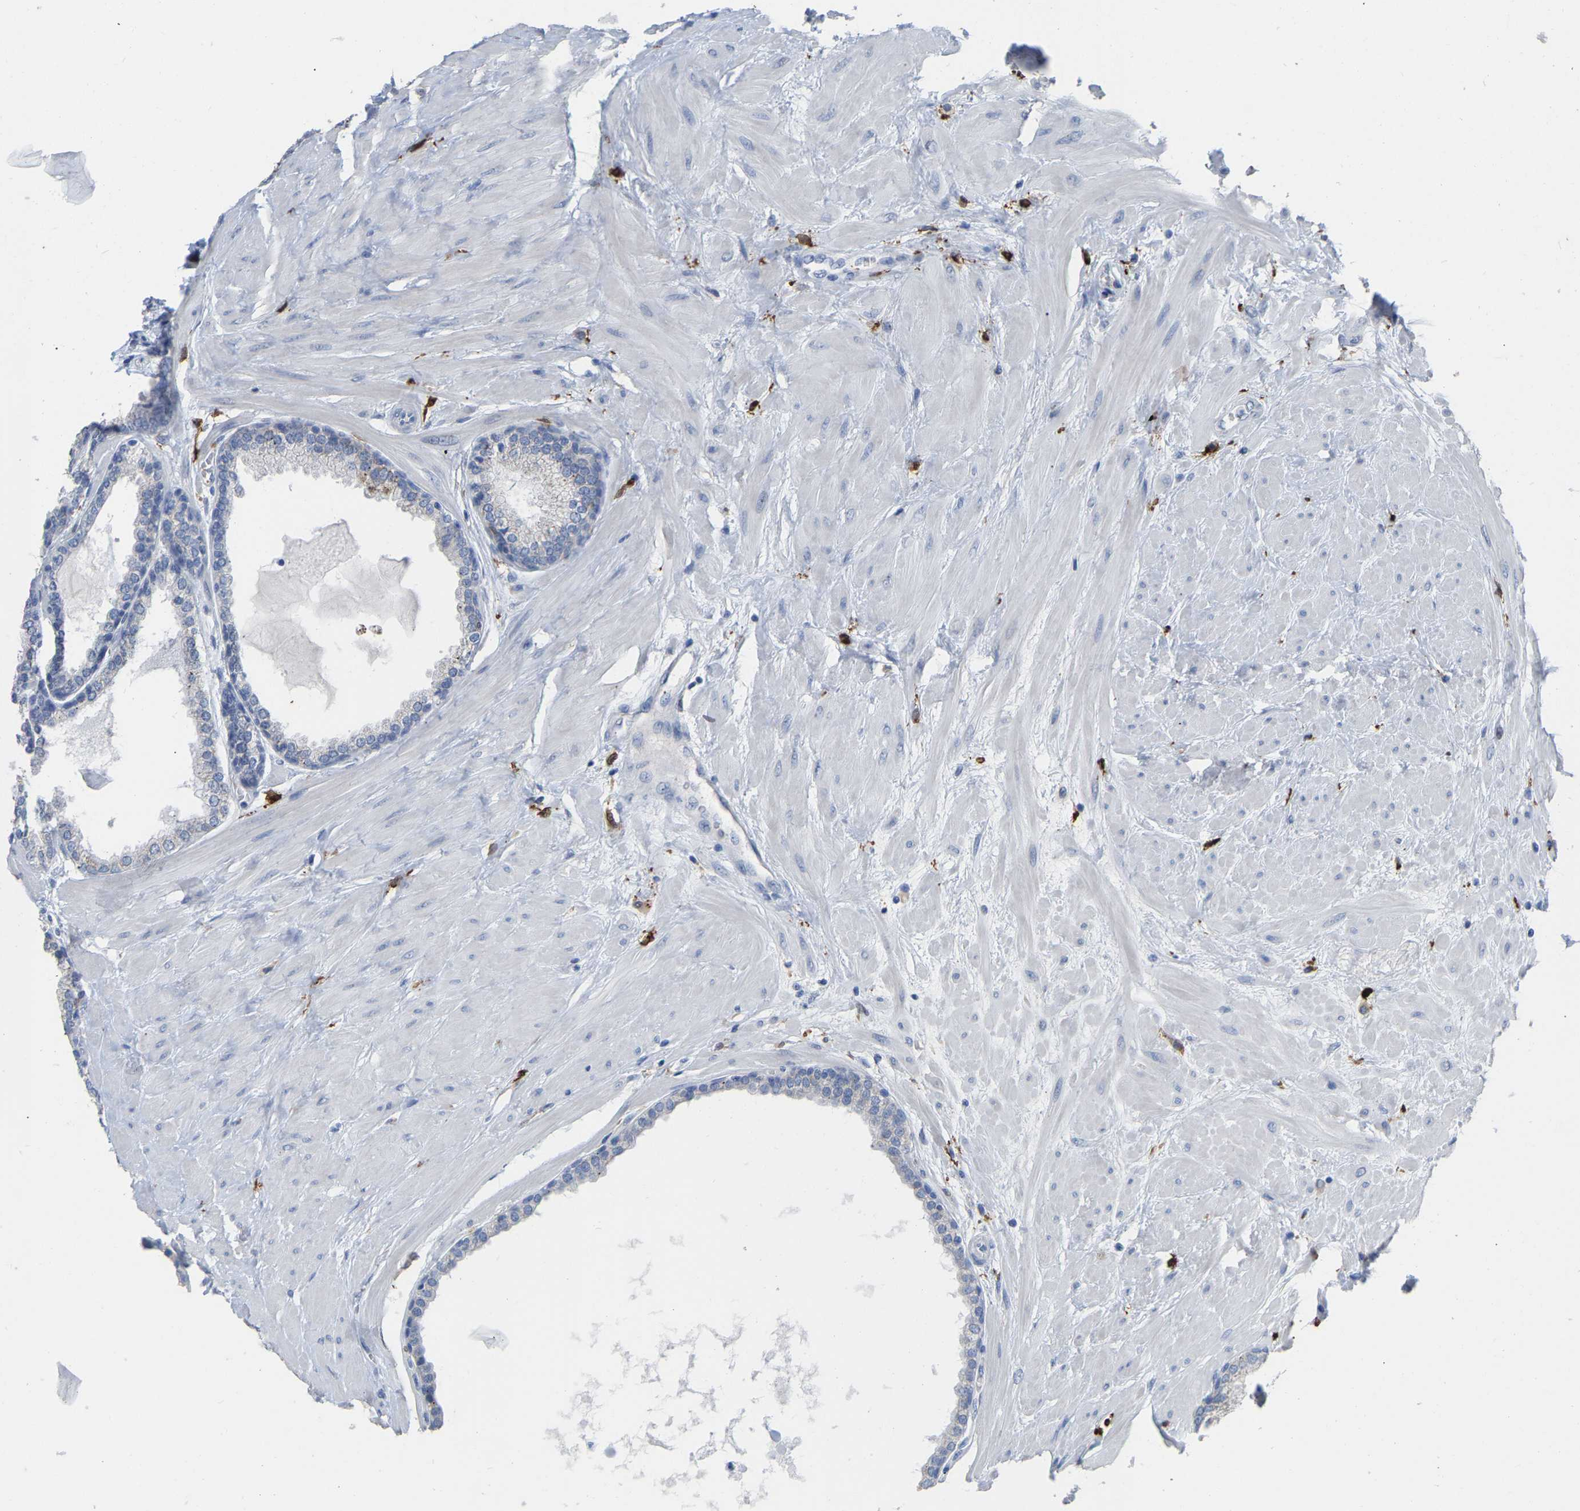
{"staining": {"intensity": "negative", "quantity": "none", "location": "none"}, "tissue": "prostate", "cell_type": "Glandular cells", "image_type": "normal", "snomed": [{"axis": "morphology", "description": "Normal tissue, NOS"}, {"axis": "topography", "description": "Prostate"}], "caption": "Image shows no significant protein expression in glandular cells of normal prostate.", "gene": "ULBP2", "patient": {"sex": "male", "age": 51}}